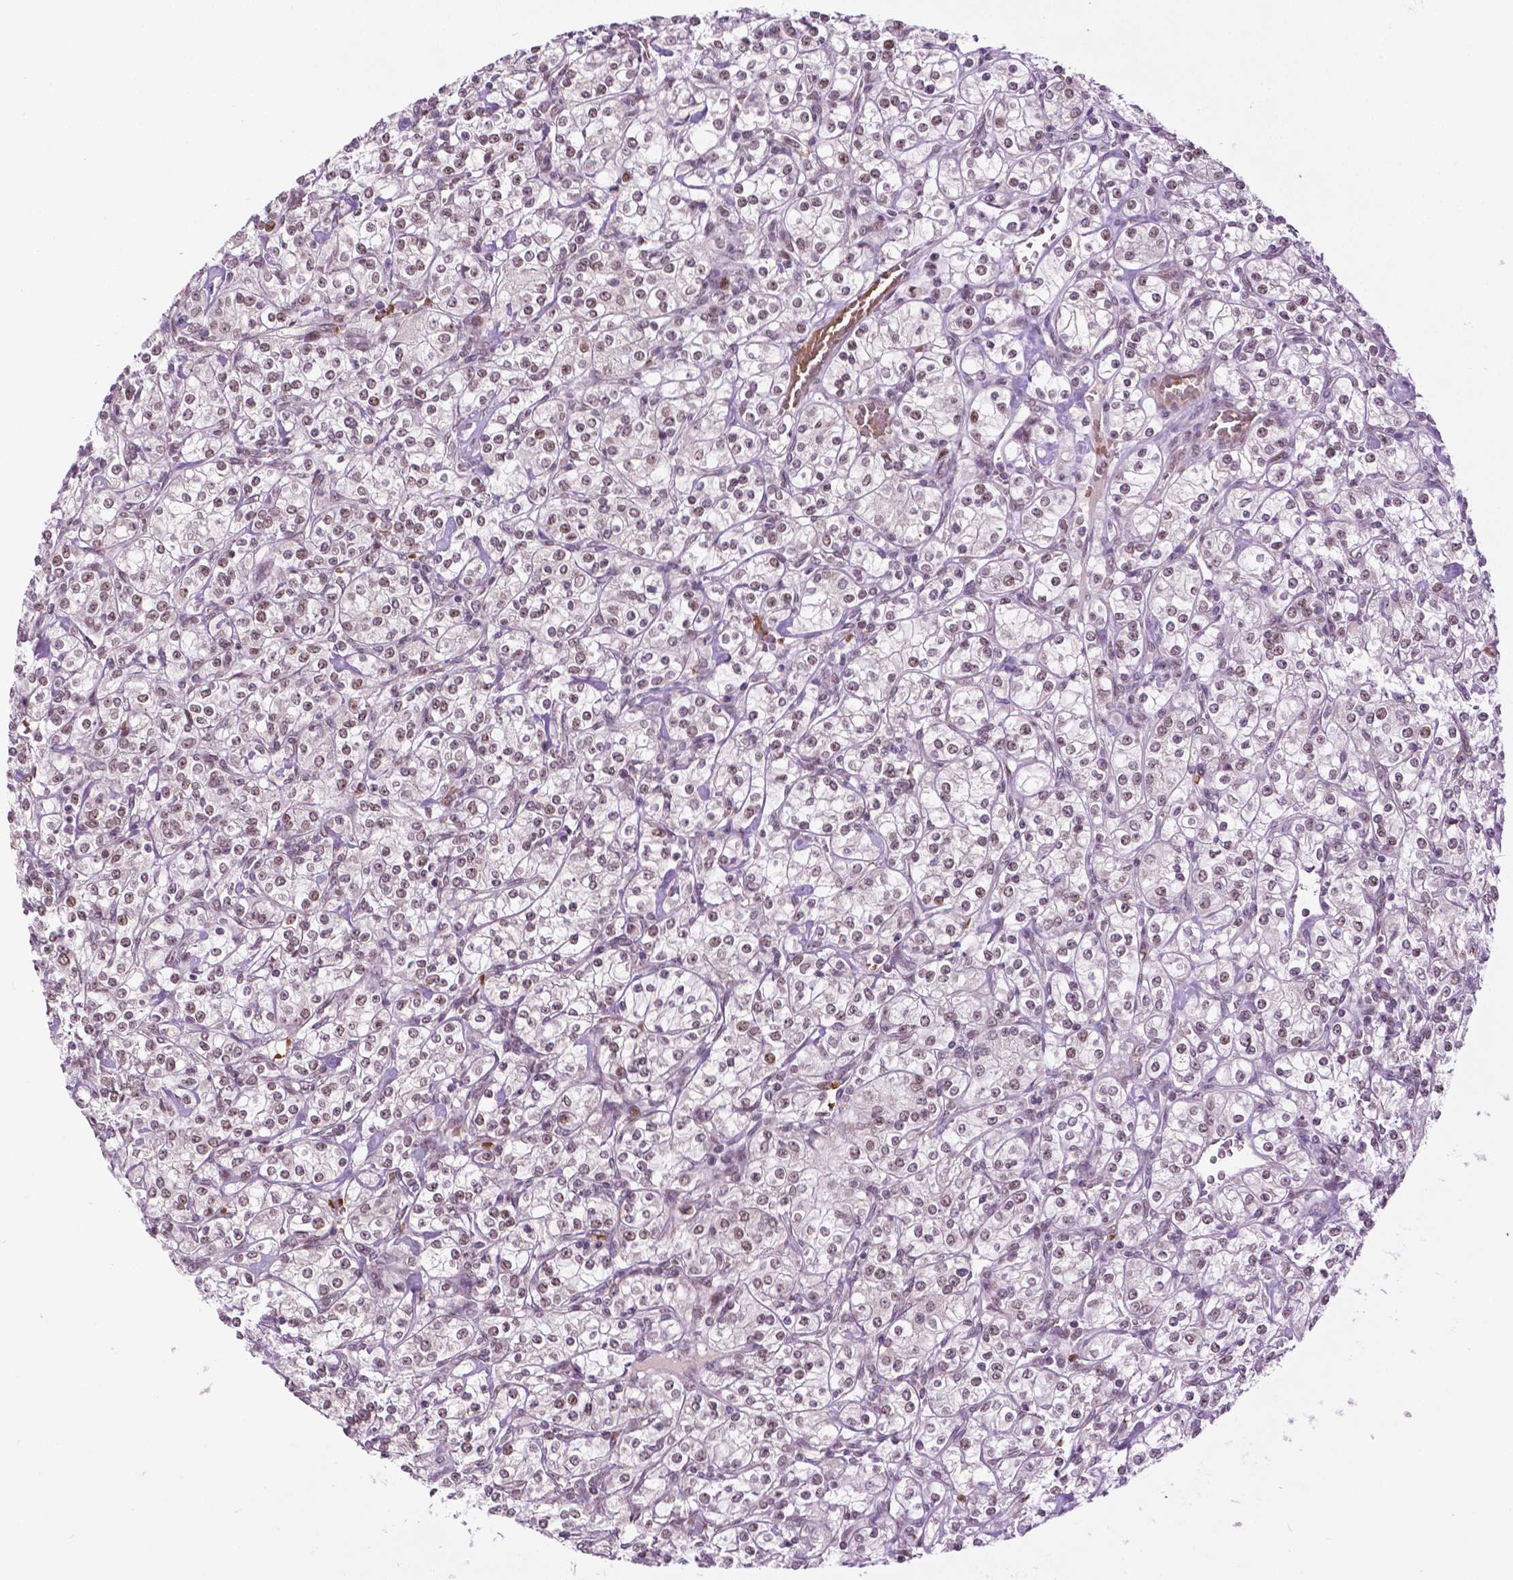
{"staining": {"intensity": "weak", "quantity": "25%-75%", "location": "nuclear"}, "tissue": "renal cancer", "cell_type": "Tumor cells", "image_type": "cancer", "snomed": [{"axis": "morphology", "description": "Adenocarcinoma, NOS"}, {"axis": "topography", "description": "Kidney"}], "caption": "Renal cancer (adenocarcinoma) tissue exhibits weak nuclear positivity in approximately 25%-75% of tumor cells, visualized by immunohistochemistry.", "gene": "ZNF41", "patient": {"sex": "male", "age": 77}}